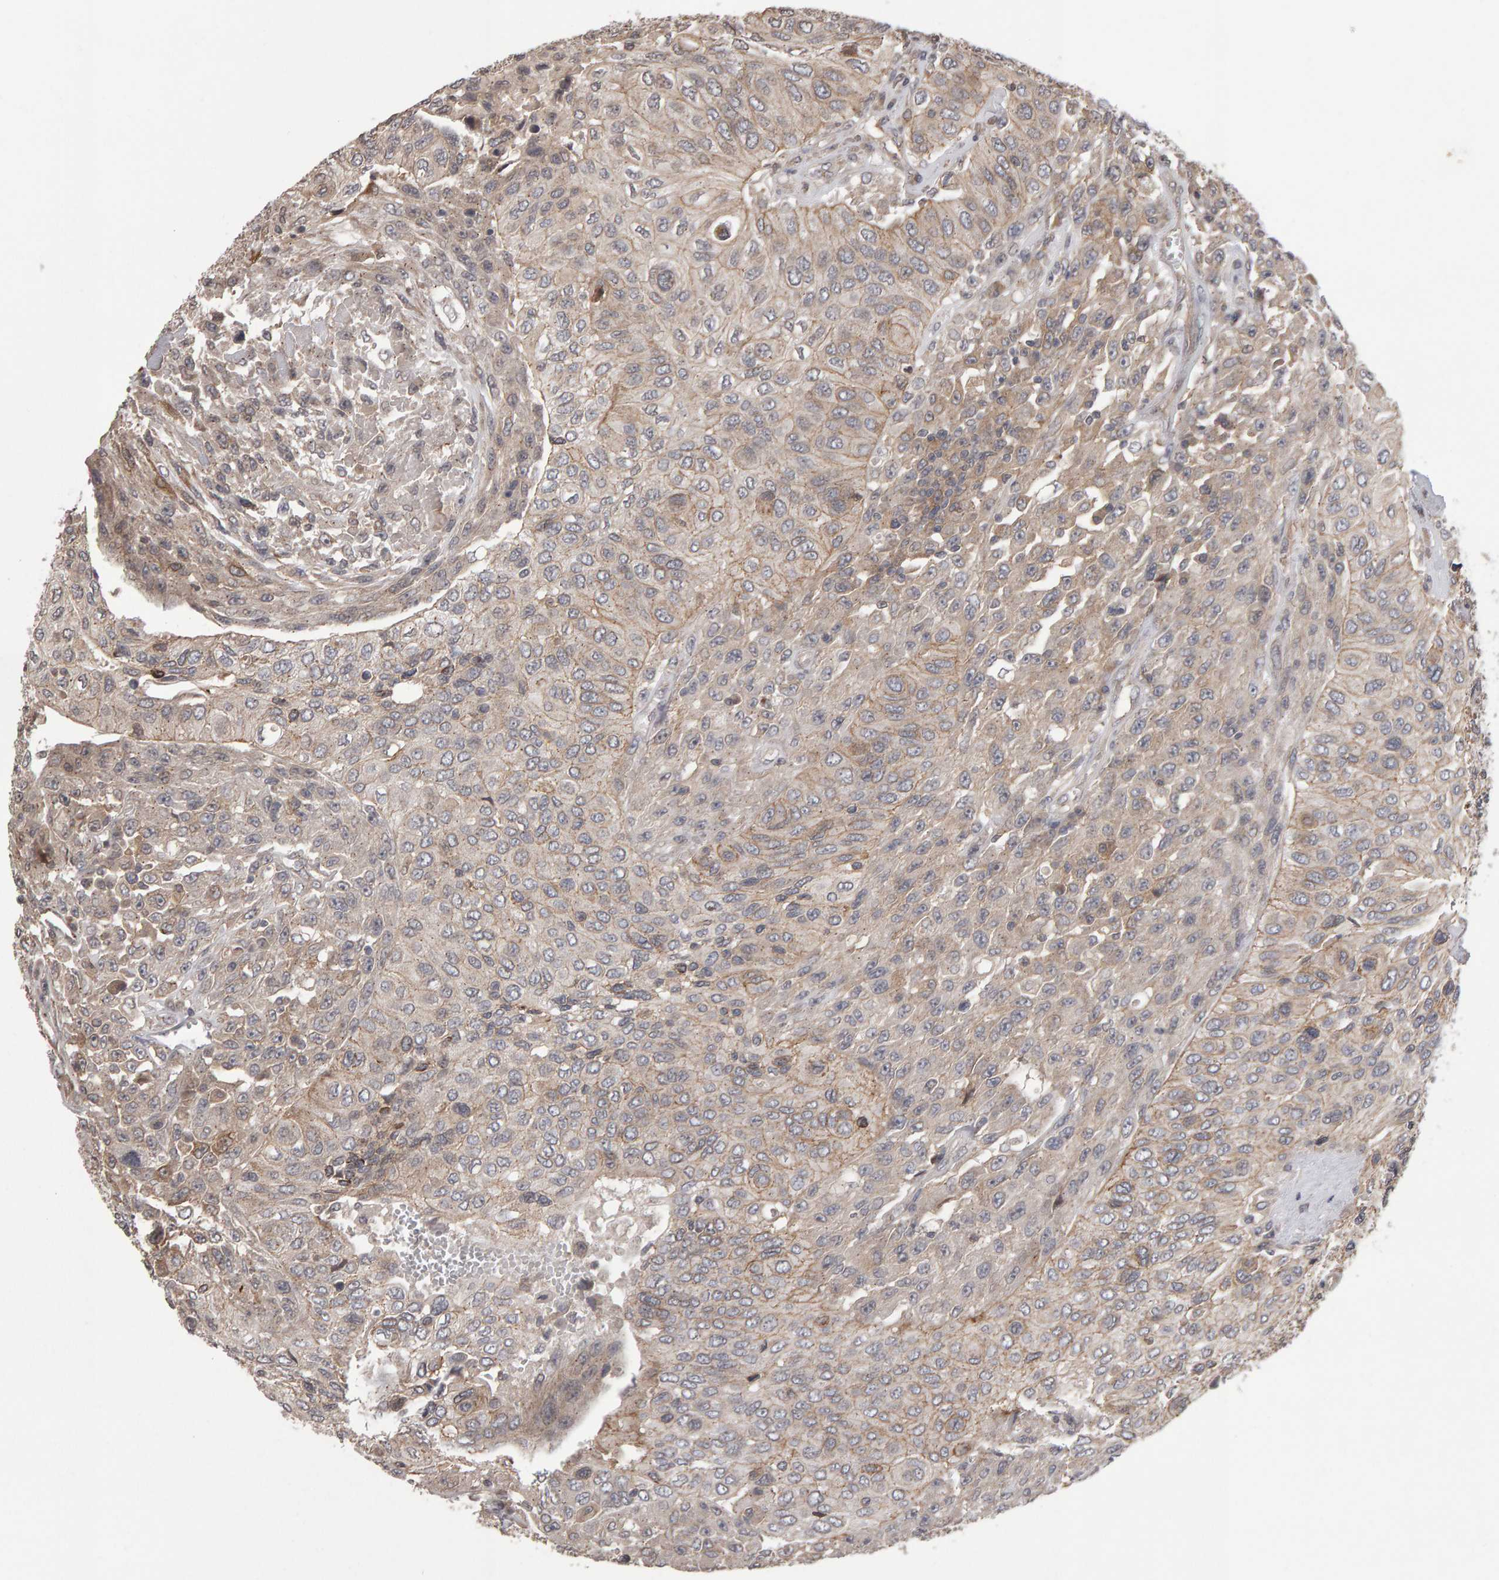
{"staining": {"intensity": "weak", "quantity": "<25%", "location": "cytoplasmic/membranous"}, "tissue": "urothelial cancer", "cell_type": "Tumor cells", "image_type": "cancer", "snomed": [{"axis": "morphology", "description": "Urothelial carcinoma, High grade"}, {"axis": "topography", "description": "Urinary bladder"}], "caption": "The micrograph exhibits no staining of tumor cells in urothelial cancer. (DAB (3,3'-diaminobenzidine) immunohistochemistry with hematoxylin counter stain).", "gene": "SCRIB", "patient": {"sex": "male", "age": 66}}